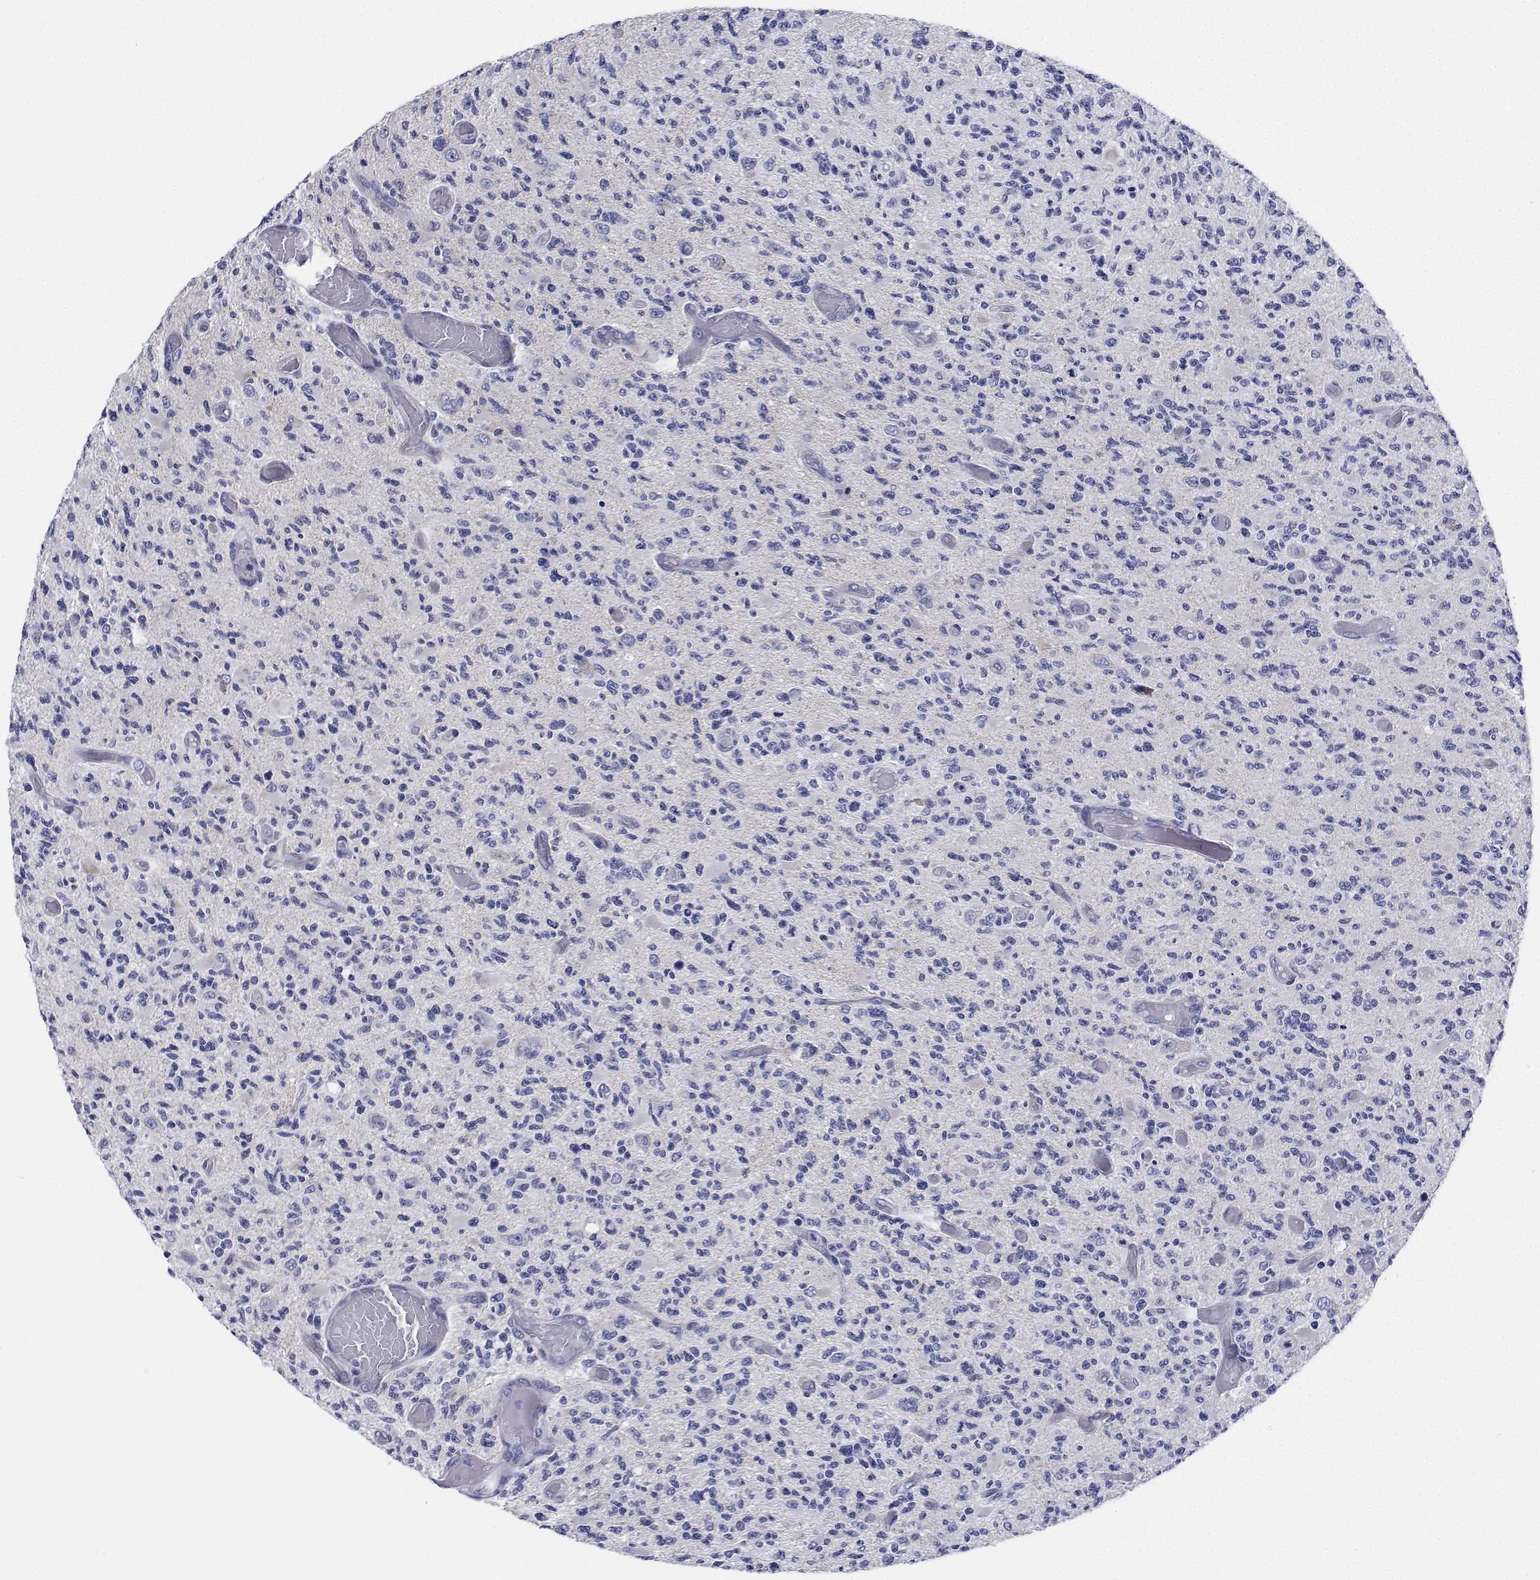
{"staining": {"intensity": "negative", "quantity": "none", "location": "none"}, "tissue": "glioma", "cell_type": "Tumor cells", "image_type": "cancer", "snomed": [{"axis": "morphology", "description": "Glioma, malignant, High grade"}, {"axis": "topography", "description": "Brain"}], "caption": "Protein analysis of high-grade glioma (malignant) reveals no significant expression in tumor cells.", "gene": "CDHR3", "patient": {"sex": "female", "age": 63}}